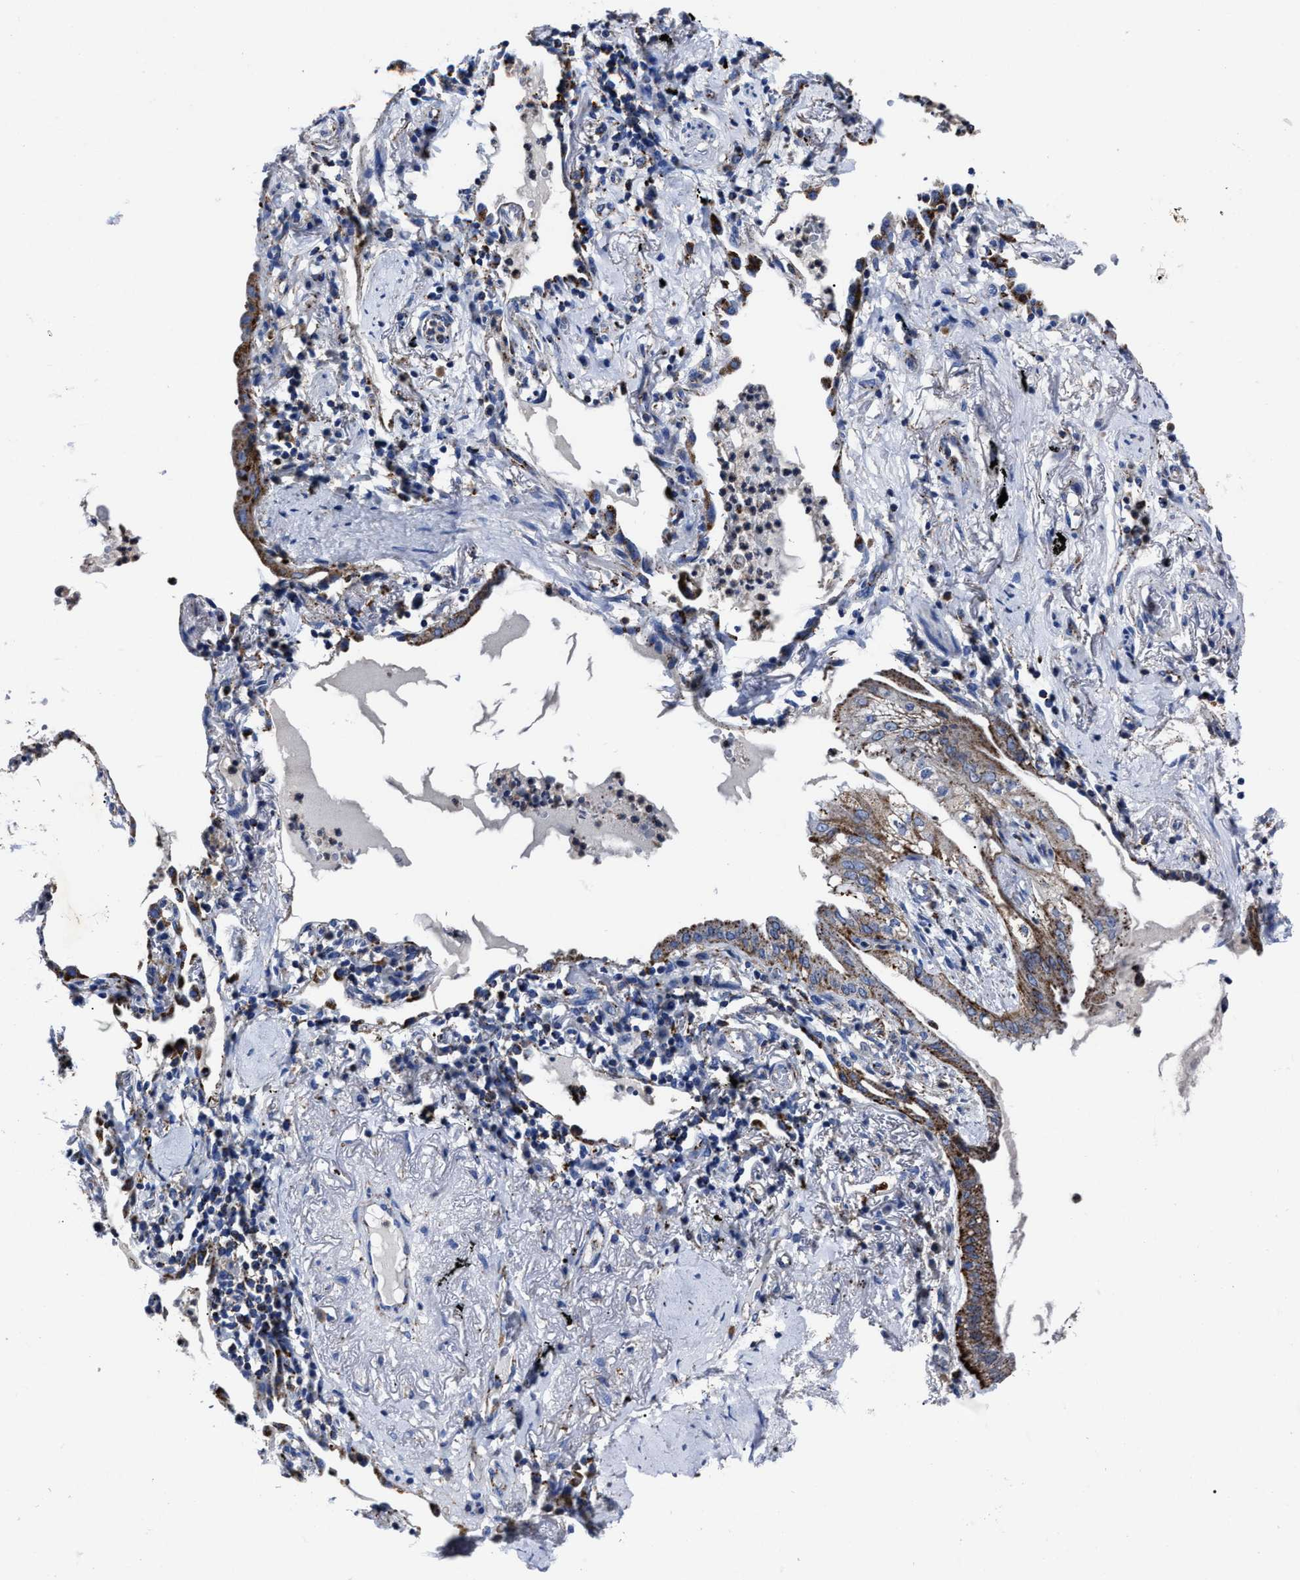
{"staining": {"intensity": "moderate", "quantity": ">75%", "location": "cytoplasmic/membranous"}, "tissue": "lung cancer", "cell_type": "Tumor cells", "image_type": "cancer", "snomed": [{"axis": "morphology", "description": "Normal tissue, NOS"}, {"axis": "morphology", "description": "Adenocarcinoma, NOS"}, {"axis": "topography", "description": "Bronchus"}, {"axis": "topography", "description": "Lung"}], "caption": "A high-resolution photomicrograph shows IHC staining of lung adenocarcinoma, which demonstrates moderate cytoplasmic/membranous staining in approximately >75% of tumor cells.", "gene": "LAMTOR4", "patient": {"sex": "female", "age": 70}}